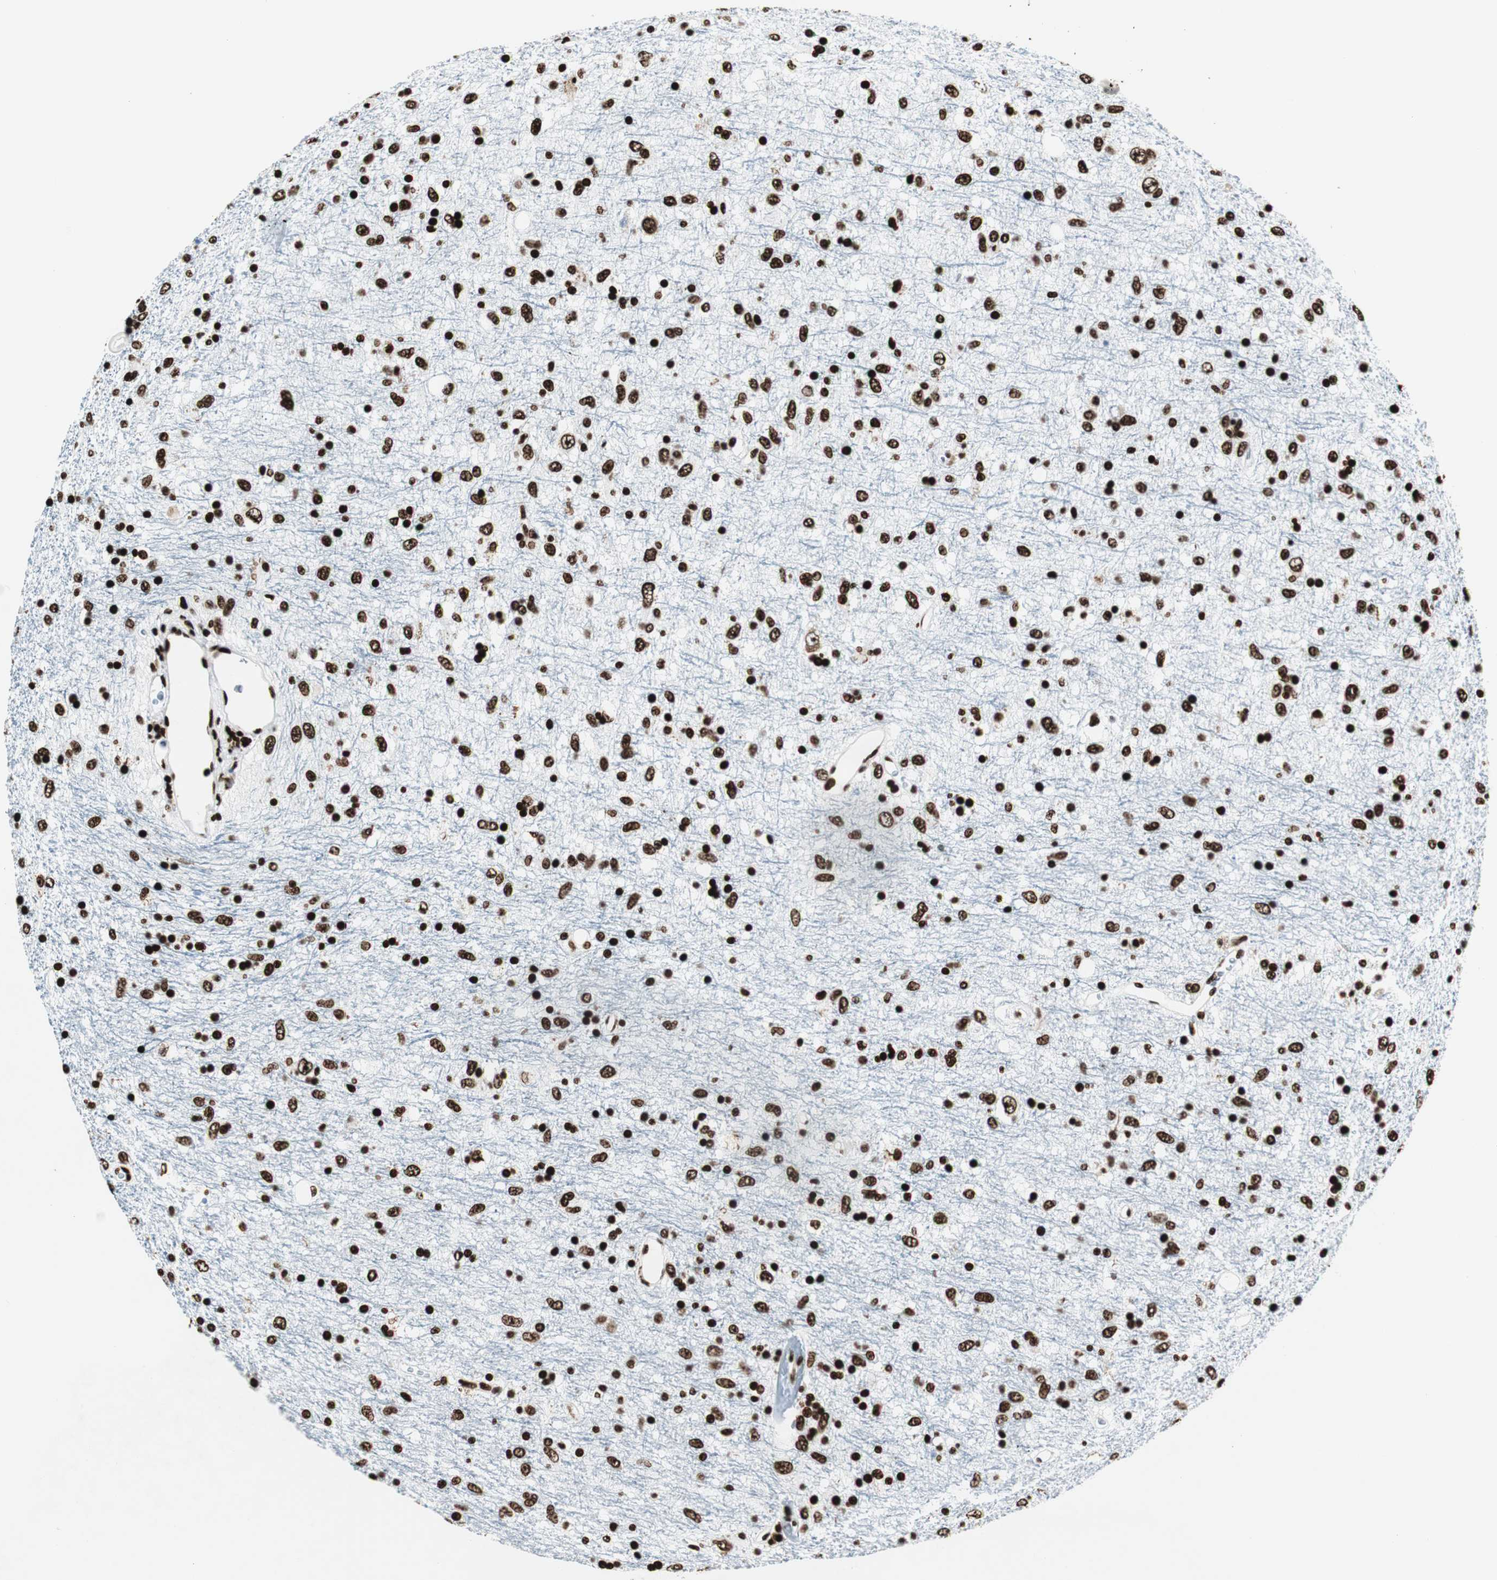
{"staining": {"intensity": "strong", "quantity": ">75%", "location": "nuclear"}, "tissue": "glioma", "cell_type": "Tumor cells", "image_type": "cancer", "snomed": [{"axis": "morphology", "description": "Glioma, malignant, Low grade"}, {"axis": "topography", "description": "Brain"}], "caption": "Immunohistochemical staining of glioma displays strong nuclear protein expression in approximately >75% of tumor cells.", "gene": "NCL", "patient": {"sex": "male", "age": 77}}